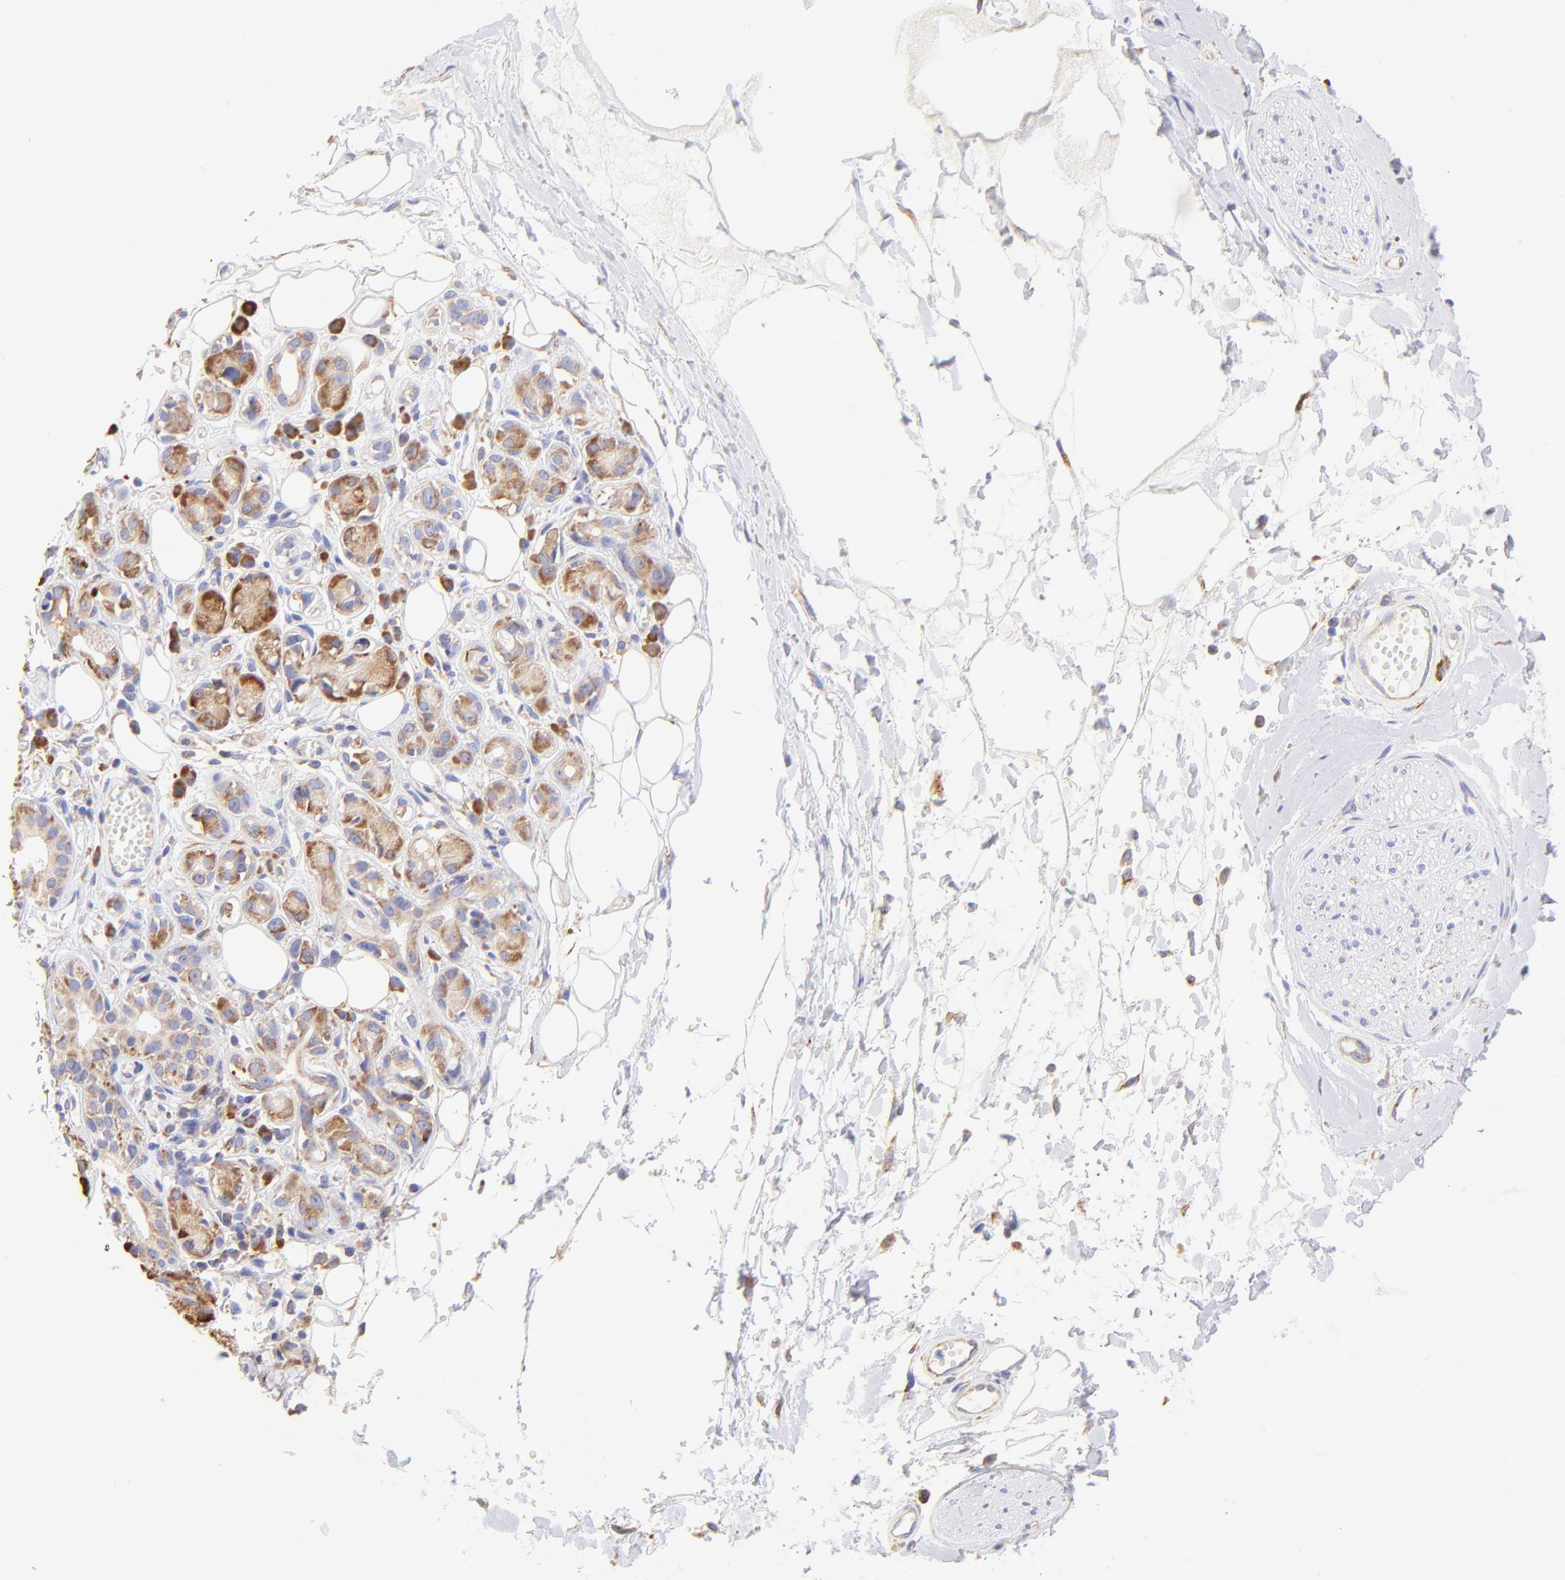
{"staining": {"intensity": "moderate", "quantity": ">75%", "location": "cytoplasmic/membranous"}, "tissue": "adipose tissue", "cell_type": "Adipocytes", "image_type": "normal", "snomed": [{"axis": "morphology", "description": "Normal tissue, NOS"}, {"axis": "morphology", "description": "Inflammation, NOS"}, {"axis": "topography", "description": "Salivary gland"}, {"axis": "topography", "description": "Peripheral nerve tissue"}], "caption": "Adipose tissue stained with IHC shows moderate cytoplasmic/membranous expression in about >75% of adipocytes.", "gene": "RPL30", "patient": {"sex": "female", "age": 75}}